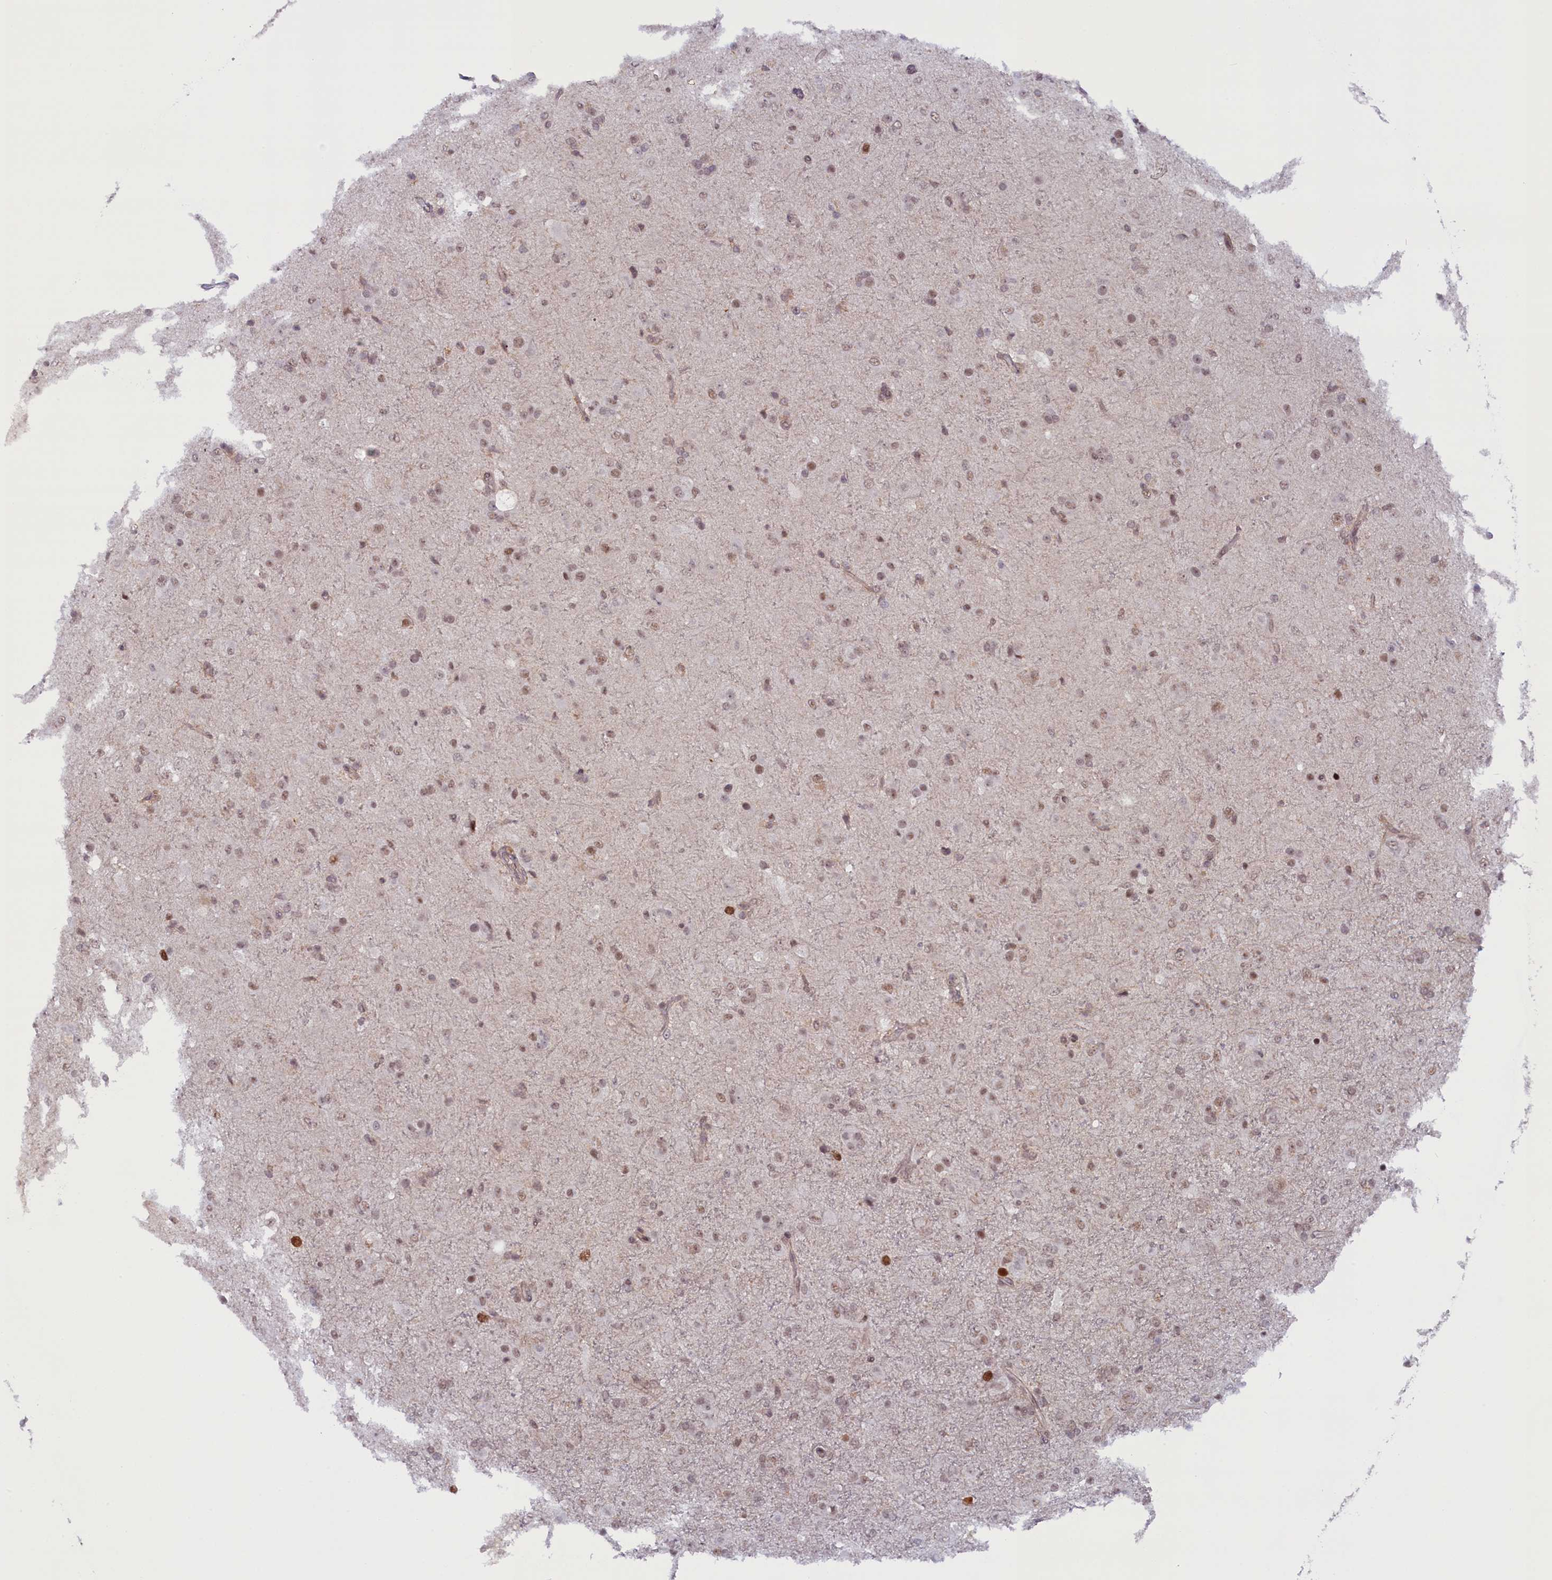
{"staining": {"intensity": "weak", "quantity": ">75%", "location": "nuclear"}, "tissue": "glioma", "cell_type": "Tumor cells", "image_type": "cancer", "snomed": [{"axis": "morphology", "description": "Glioma, malignant, Low grade"}, {"axis": "topography", "description": "Brain"}], "caption": "The immunohistochemical stain labels weak nuclear staining in tumor cells of glioma tissue. The staining is performed using DAB brown chromogen to label protein expression. The nuclei are counter-stained blue using hematoxylin.", "gene": "FCHO1", "patient": {"sex": "male", "age": 65}}